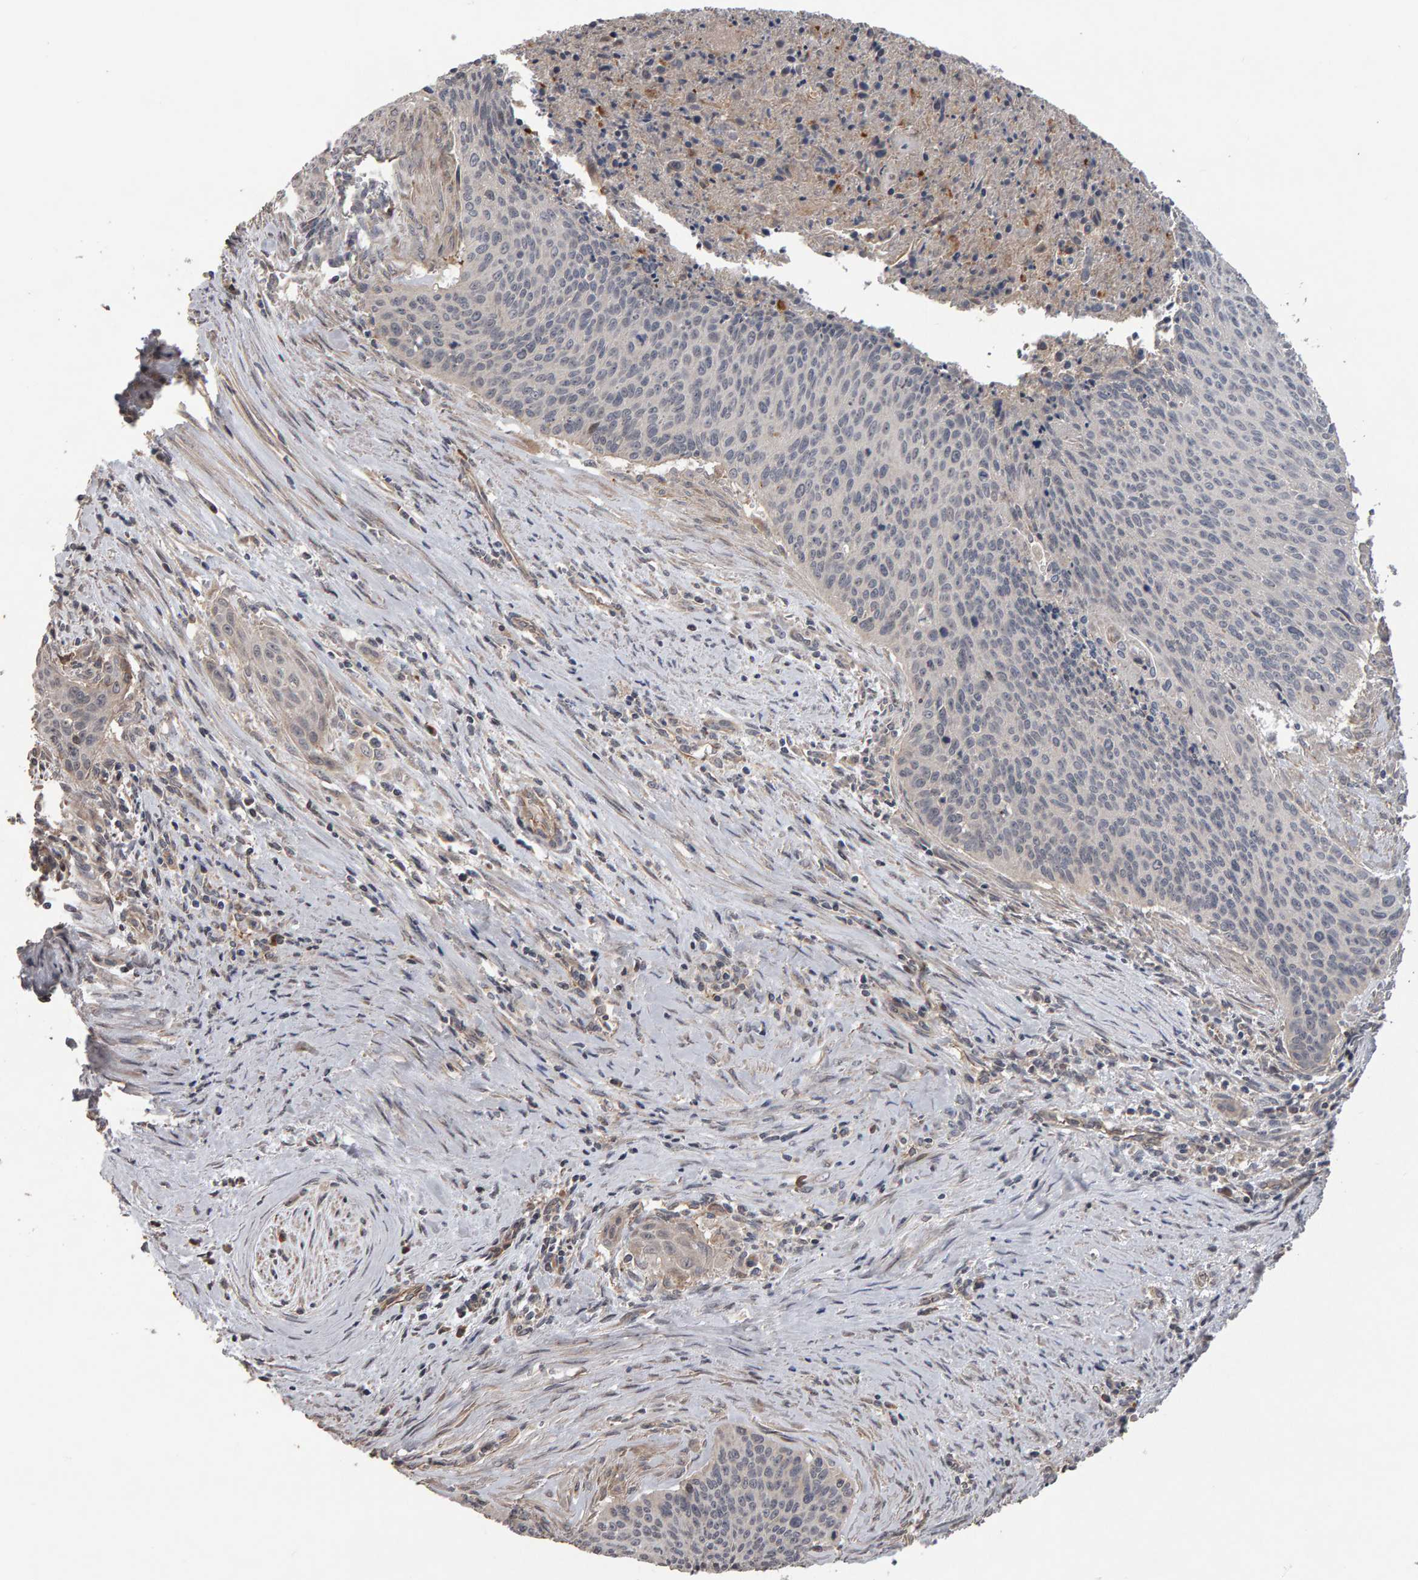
{"staining": {"intensity": "negative", "quantity": "none", "location": "none"}, "tissue": "cervical cancer", "cell_type": "Tumor cells", "image_type": "cancer", "snomed": [{"axis": "morphology", "description": "Squamous cell carcinoma, NOS"}, {"axis": "topography", "description": "Cervix"}], "caption": "Micrograph shows no significant protein expression in tumor cells of cervical cancer (squamous cell carcinoma).", "gene": "COASY", "patient": {"sex": "female", "age": 55}}